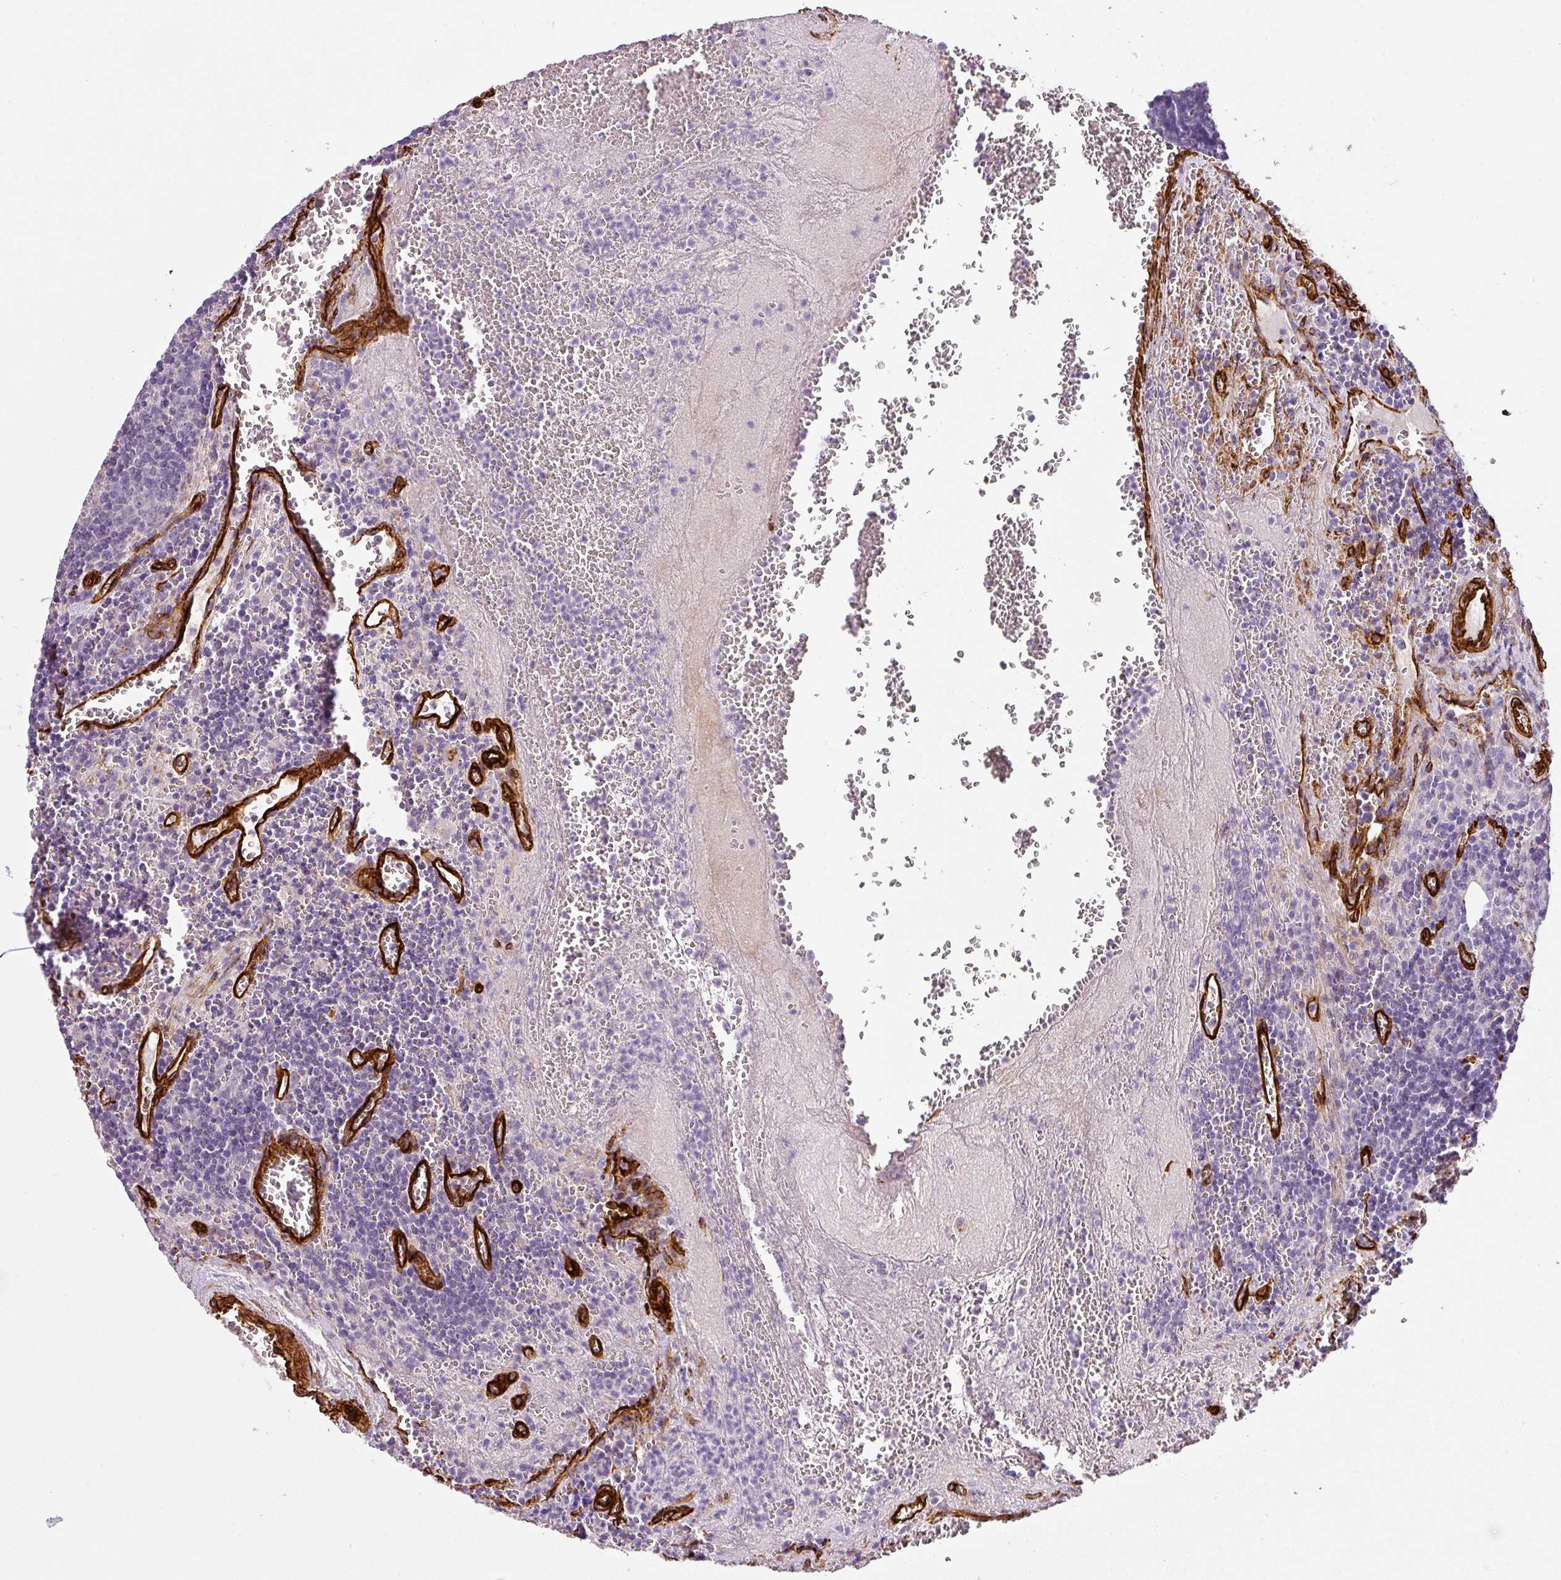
{"staining": {"intensity": "negative", "quantity": "none", "location": "none"}, "tissue": "lymph node", "cell_type": "Germinal center cells", "image_type": "normal", "snomed": [{"axis": "morphology", "description": "Normal tissue, NOS"}, {"axis": "topography", "description": "Lymph node"}], "caption": "The image displays no significant expression in germinal center cells of lymph node. The staining is performed using DAB brown chromogen with nuclei counter-stained in using hematoxylin.", "gene": "SLC25A17", "patient": {"sex": "male", "age": 50}}